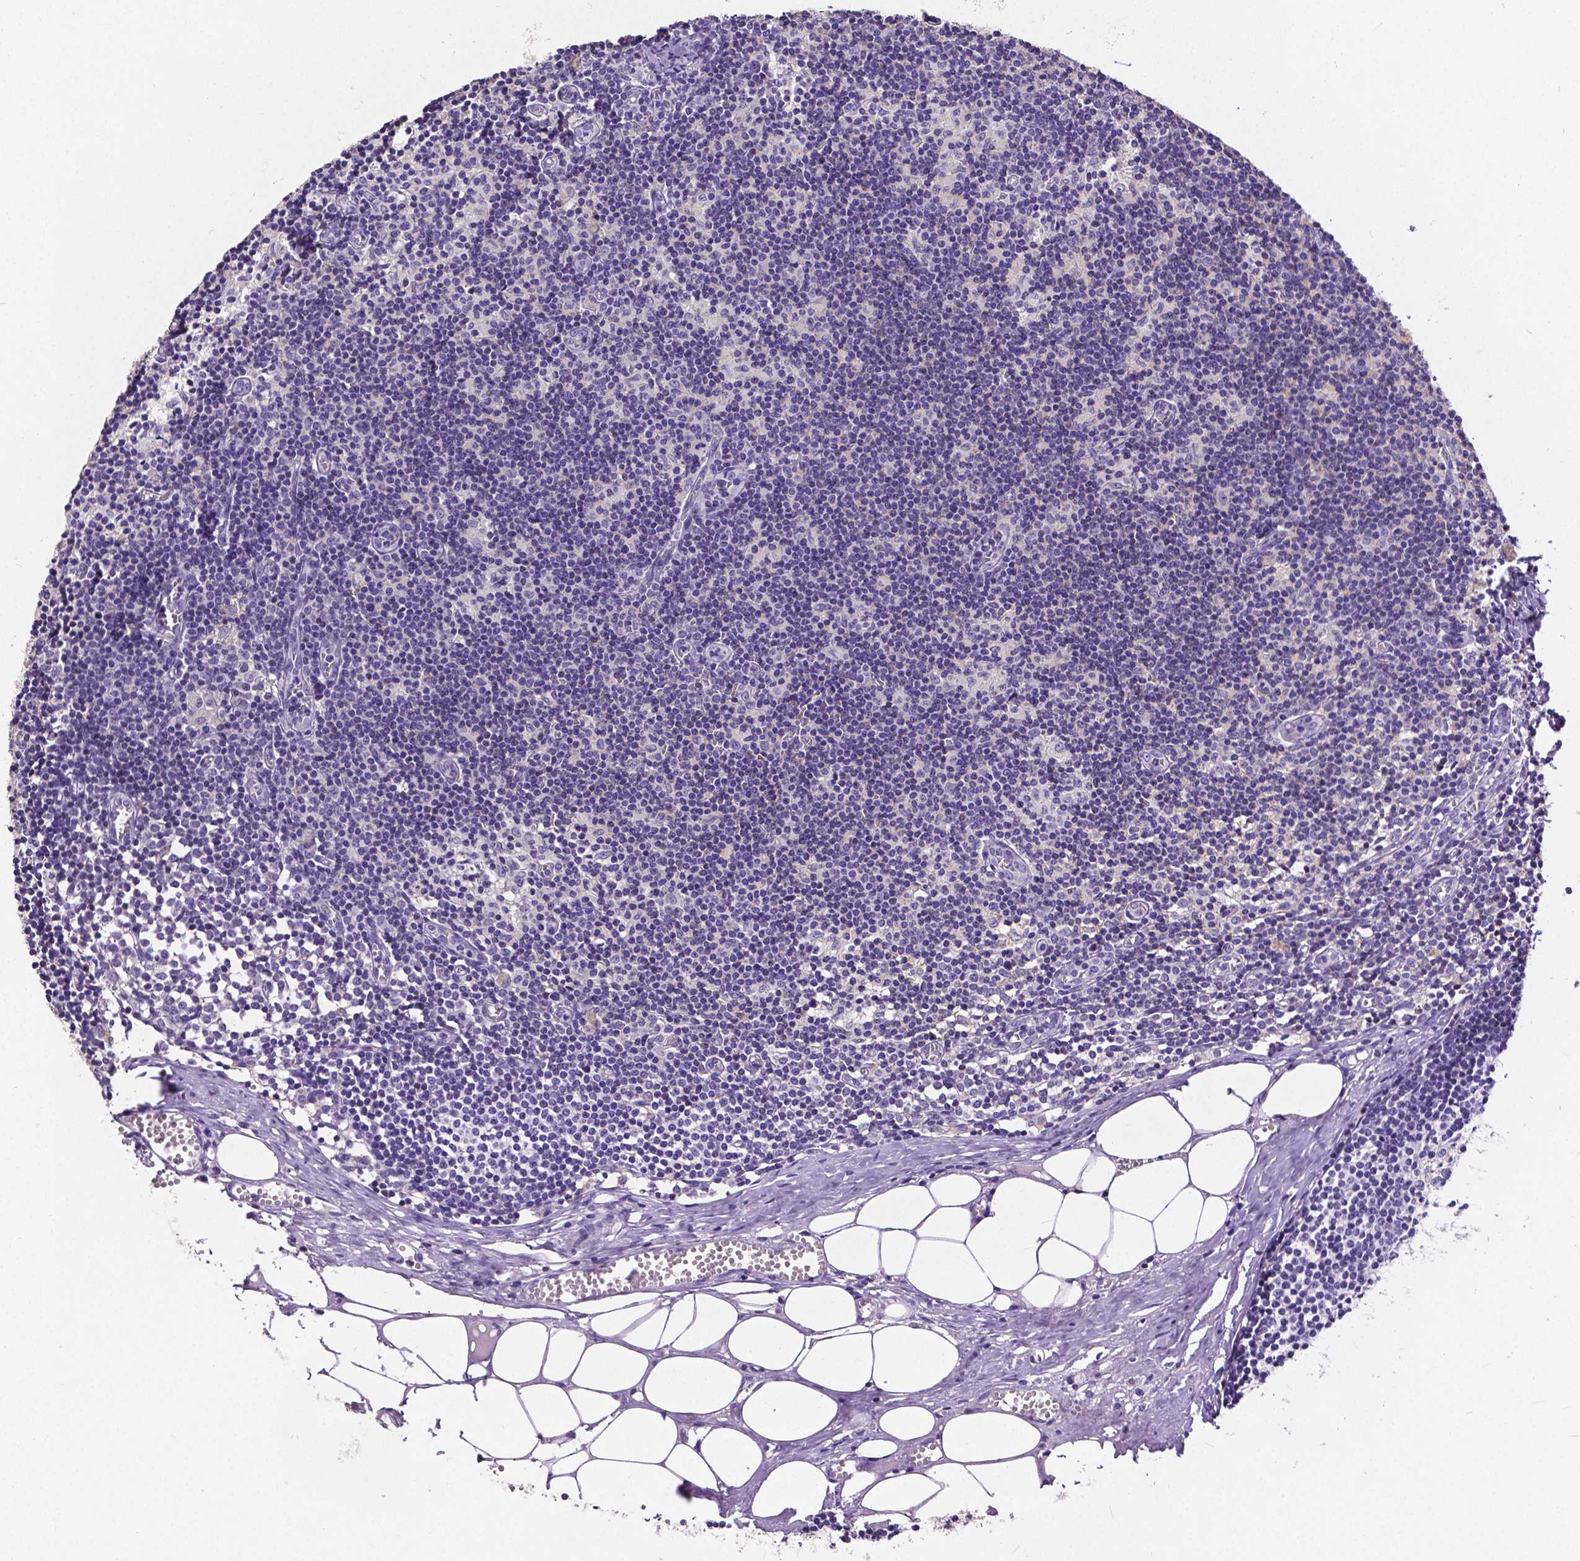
{"staining": {"intensity": "negative", "quantity": "none", "location": "none"}, "tissue": "lymph node", "cell_type": "Germinal center cells", "image_type": "normal", "snomed": [{"axis": "morphology", "description": "Normal tissue, NOS"}, {"axis": "topography", "description": "Lymph node"}], "caption": "Immunohistochemistry image of benign lymph node stained for a protein (brown), which shows no positivity in germinal center cells.", "gene": "CD4", "patient": {"sex": "female", "age": 52}}